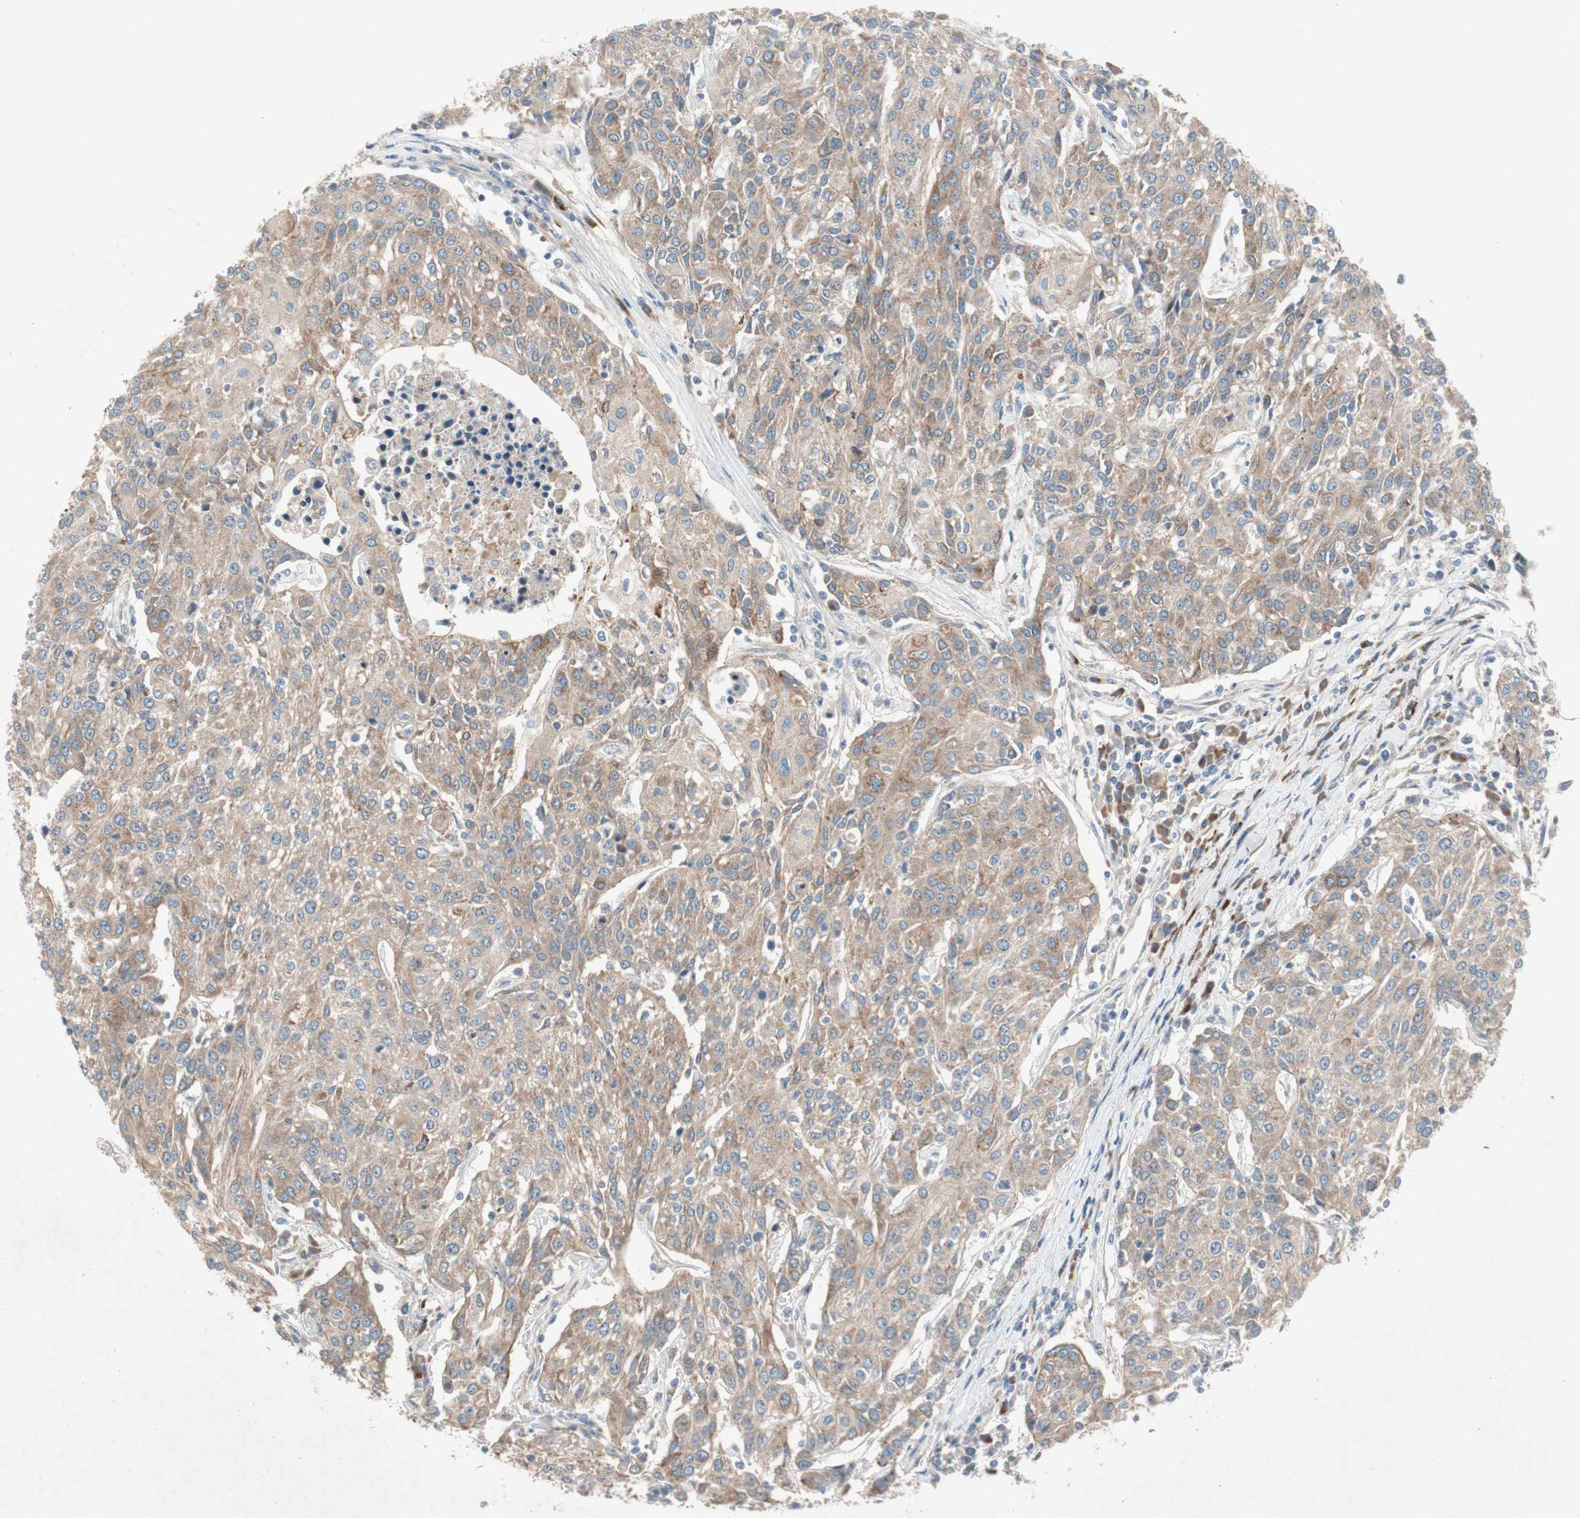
{"staining": {"intensity": "weak", "quantity": ">75%", "location": "cytoplasmic/membranous"}, "tissue": "urothelial cancer", "cell_type": "Tumor cells", "image_type": "cancer", "snomed": [{"axis": "morphology", "description": "Urothelial carcinoma, High grade"}, {"axis": "topography", "description": "Urinary bladder"}], "caption": "This photomicrograph reveals high-grade urothelial carcinoma stained with immunohistochemistry to label a protein in brown. The cytoplasmic/membranous of tumor cells show weak positivity for the protein. Nuclei are counter-stained blue.", "gene": "APOO", "patient": {"sex": "female", "age": 85}}